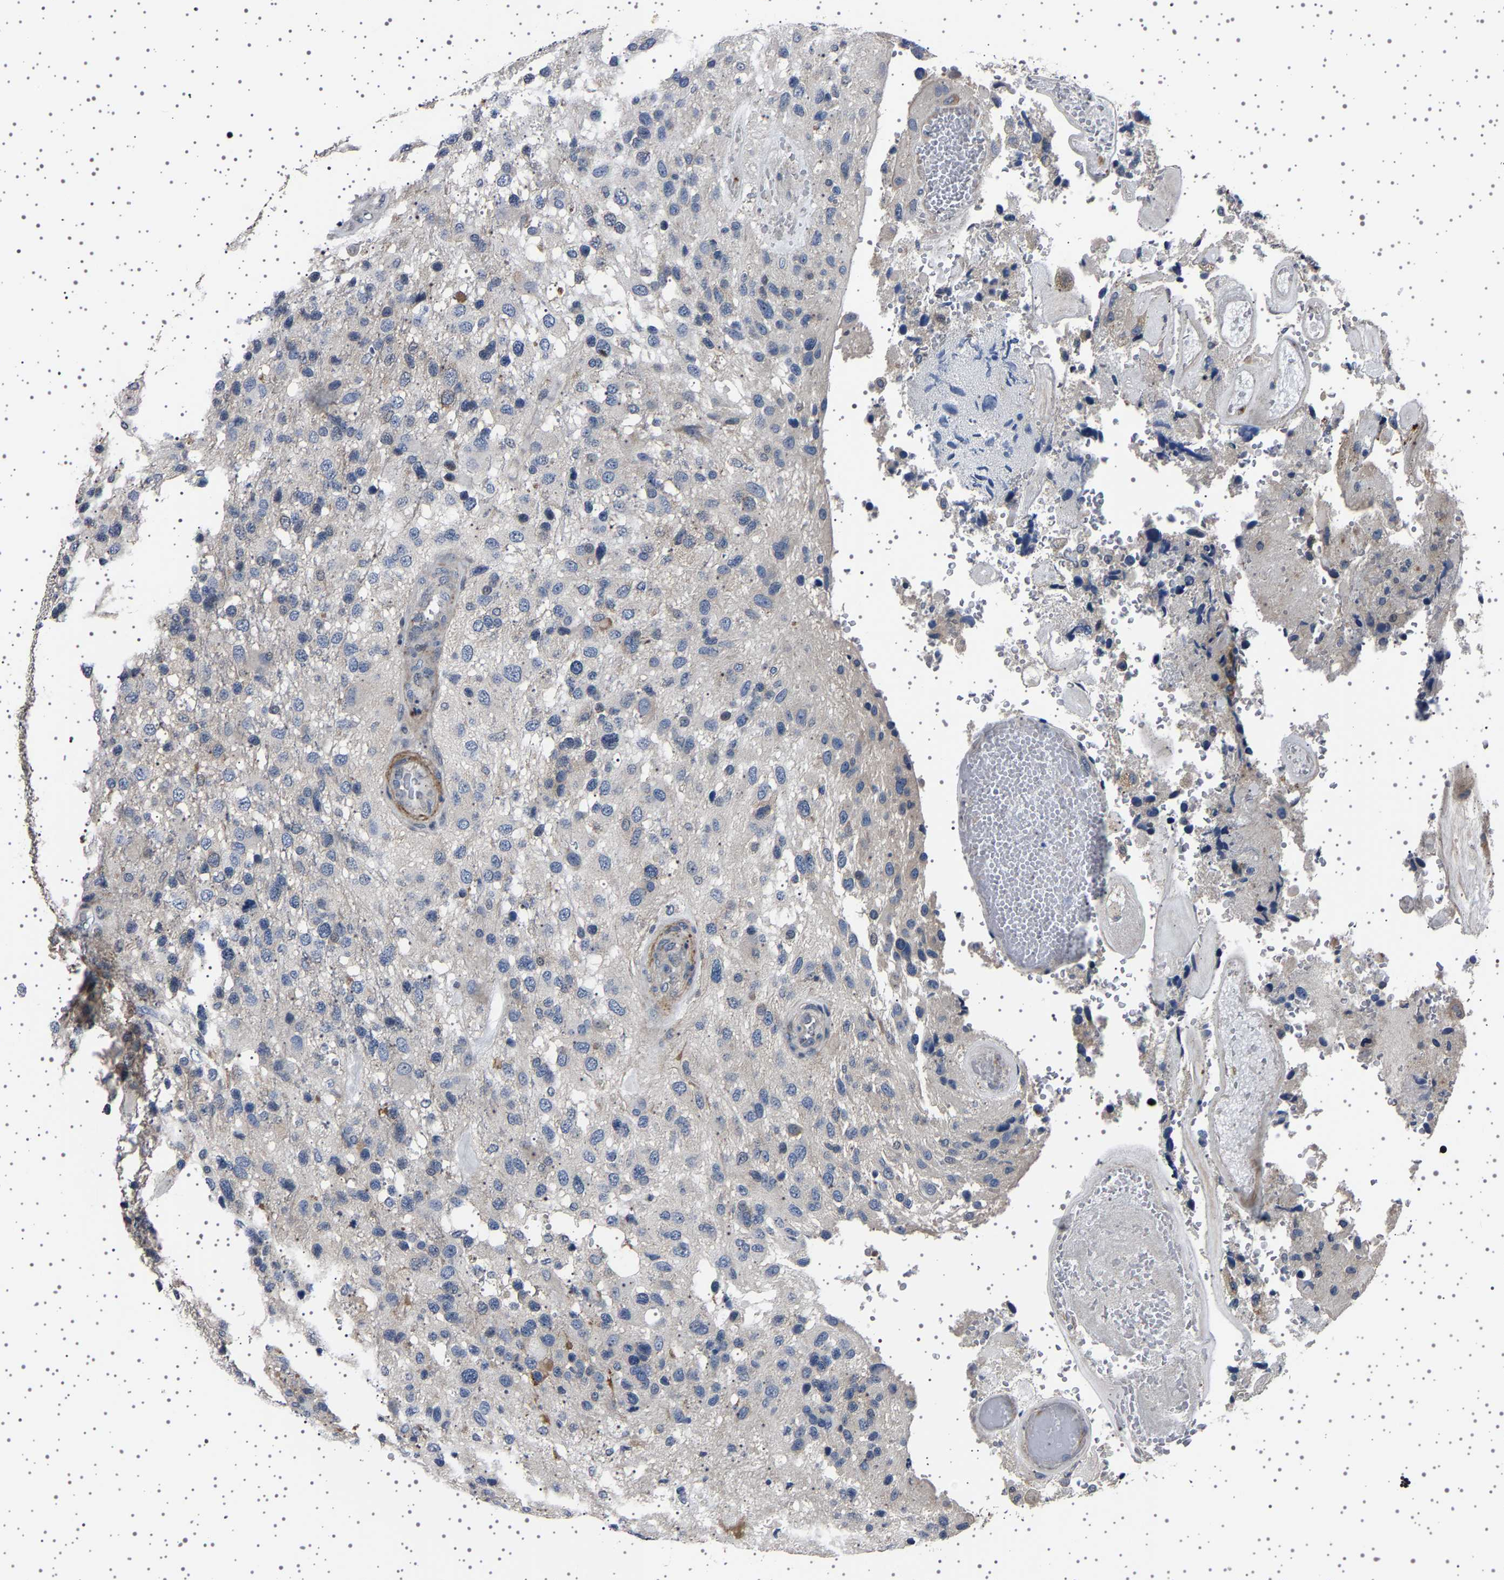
{"staining": {"intensity": "negative", "quantity": "none", "location": "none"}, "tissue": "glioma", "cell_type": "Tumor cells", "image_type": "cancer", "snomed": [{"axis": "morphology", "description": "Glioma, malignant, High grade"}, {"axis": "topography", "description": "Brain"}], "caption": "Image shows no significant protein positivity in tumor cells of malignant high-grade glioma.", "gene": "PAK5", "patient": {"sex": "female", "age": 58}}